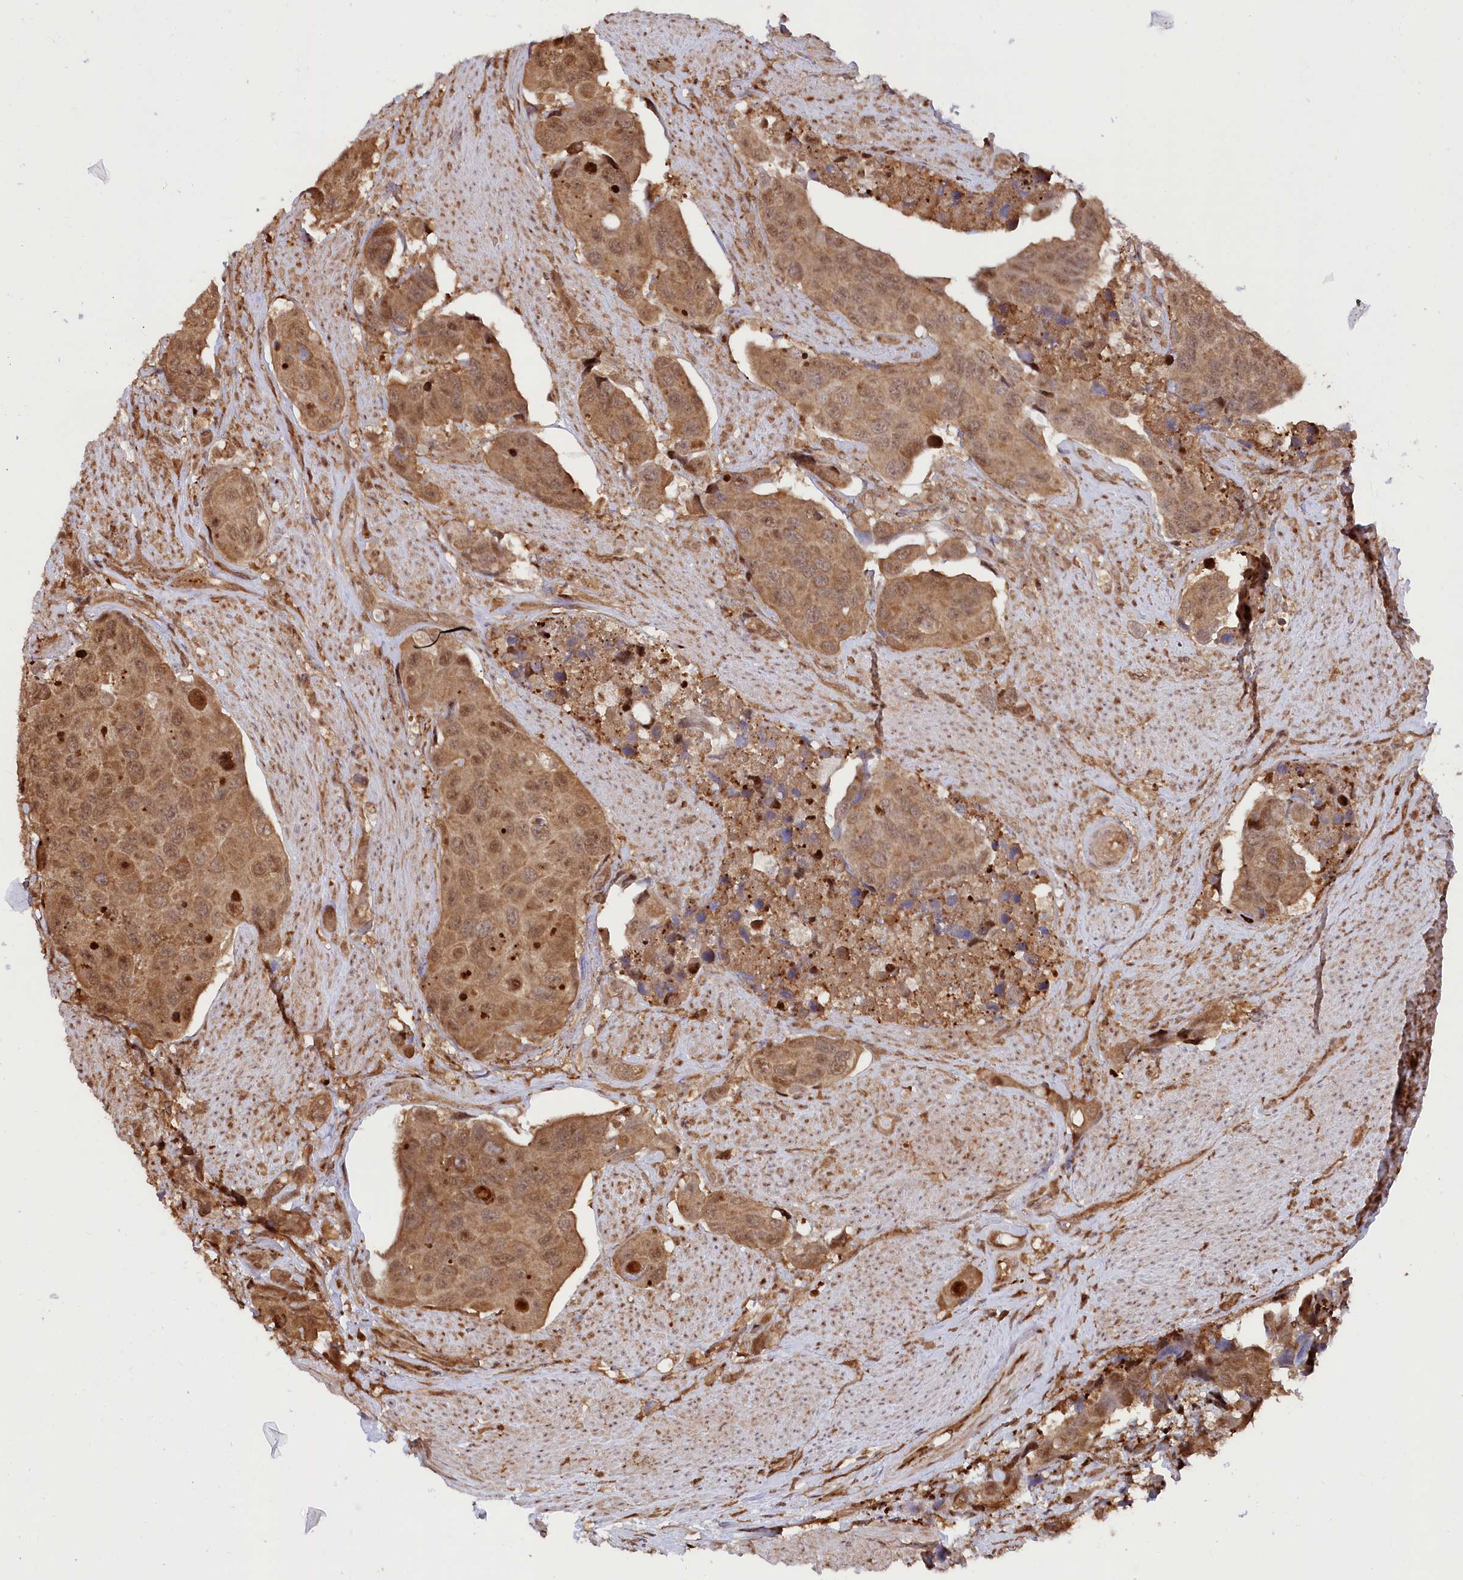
{"staining": {"intensity": "moderate", "quantity": ">75%", "location": "cytoplasmic/membranous,nuclear"}, "tissue": "urothelial cancer", "cell_type": "Tumor cells", "image_type": "cancer", "snomed": [{"axis": "morphology", "description": "Urothelial carcinoma, High grade"}, {"axis": "topography", "description": "Urinary bladder"}], "caption": "Protein expression analysis of urothelial cancer displays moderate cytoplasmic/membranous and nuclear expression in about >75% of tumor cells. (brown staining indicates protein expression, while blue staining denotes nuclei).", "gene": "PSMA1", "patient": {"sex": "male", "age": 74}}